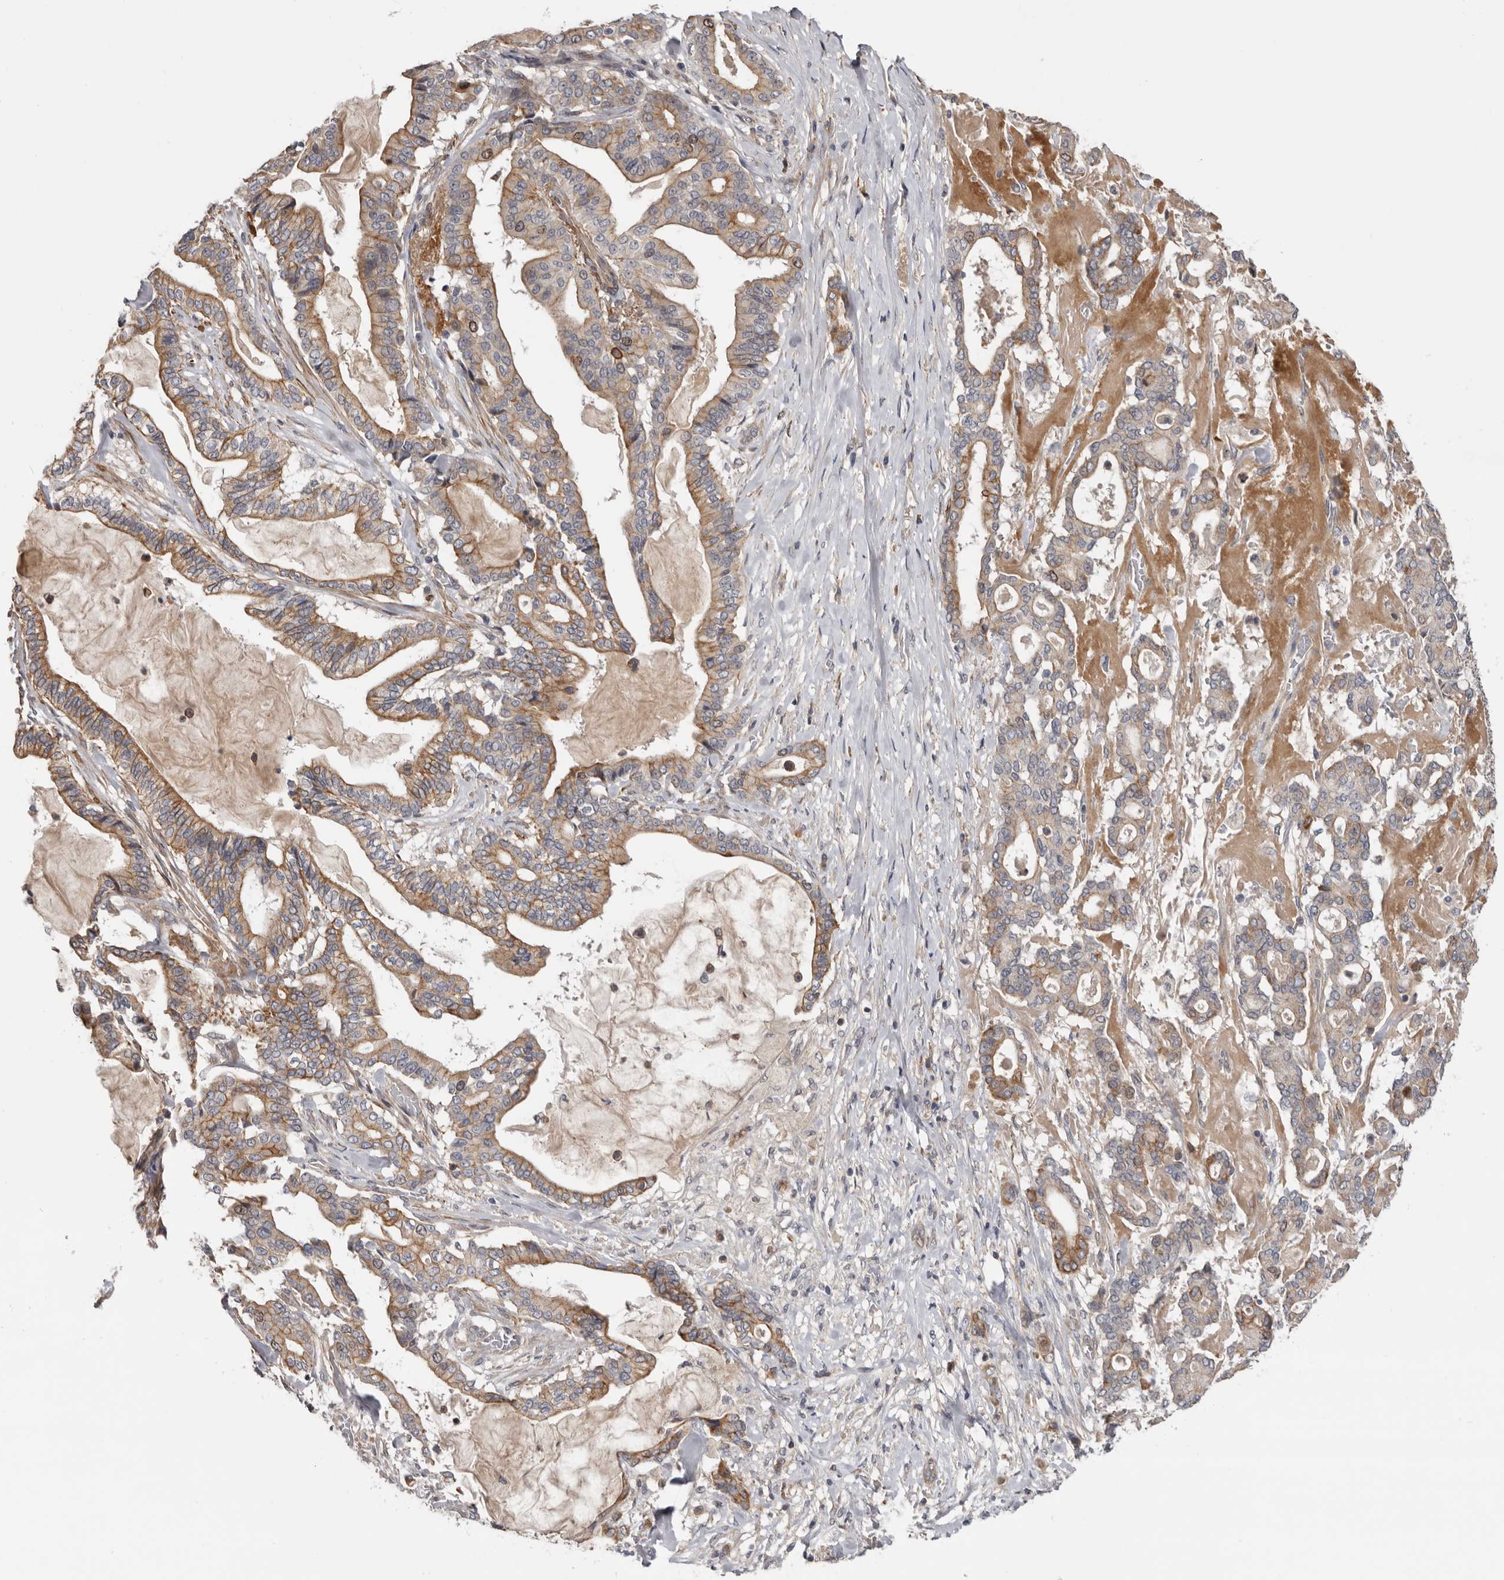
{"staining": {"intensity": "moderate", "quantity": ">75%", "location": "cytoplasmic/membranous"}, "tissue": "pancreatic cancer", "cell_type": "Tumor cells", "image_type": "cancer", "snomed": [{"axis": "morphology", "description": "Adenocarcinoma, NOS"}, {"axis": "topography", "description": "Pancreas"}], "caption": "Moderate cytoplasmic/membranous positivity is present in approximately >75% of tumor cells in pancreatic cancer. (brown staining indicates protein expression, while blue staining denotes nuclei).", "gene": "CDCA8", "patient": {"sex": "male", "age": 63}}